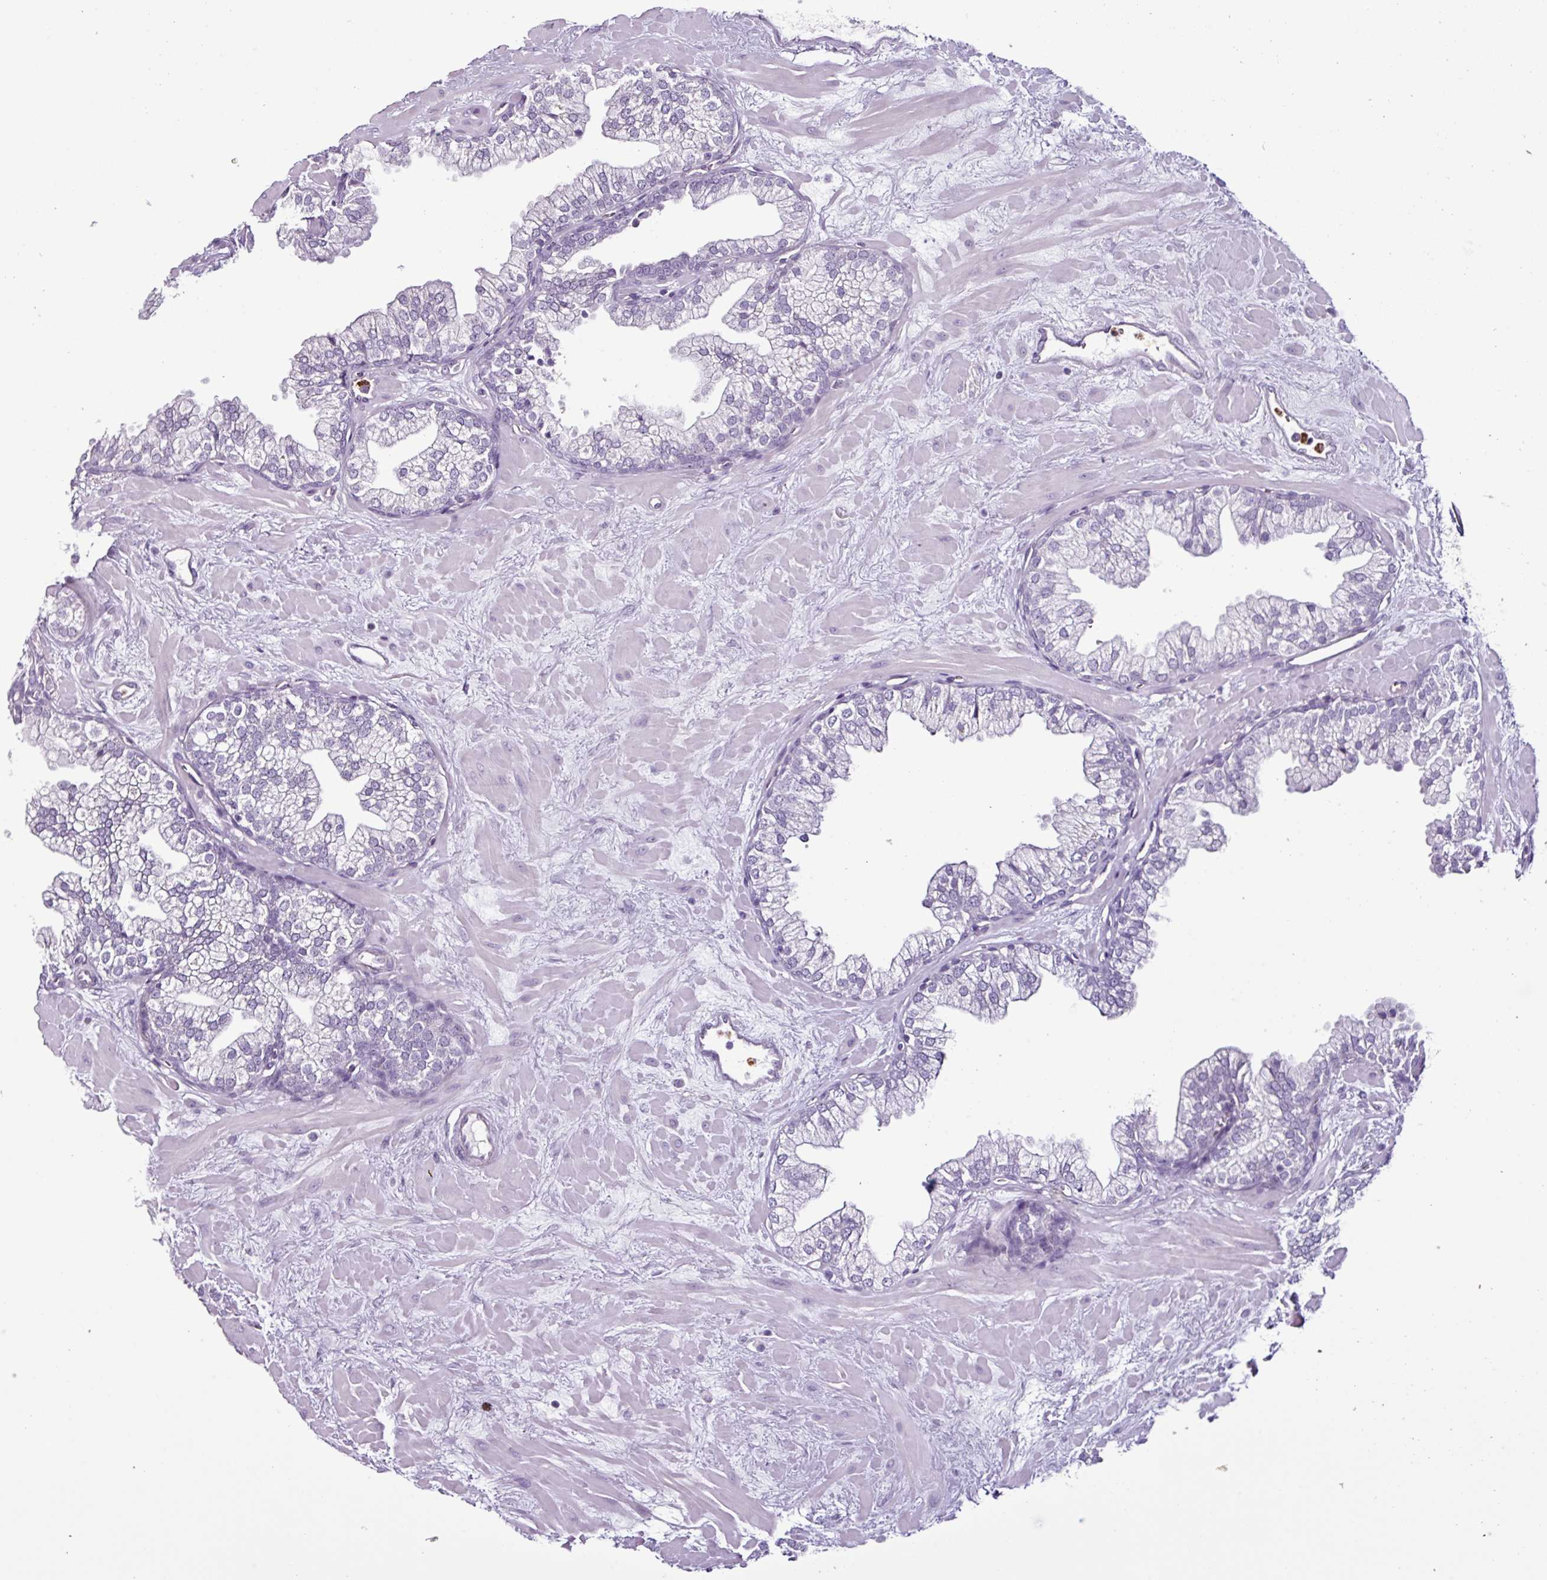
{"staining": {"intensity": "negative", "quantity": "none", "location": "none"}, "tissue": "prostate", "cell_type": "Glandular cells", "image_type": "normal", "snomed": [{"axis": "morphology", "description": "Normal tissue, NOS"}, {"axis": "topography", "description": "Prostate"}, {"axis": "topography", "description": "Peripheral nerve tissue"}], "caption": "DAB immunohistochemical staining of benign prostate exhibits no significant staining in glandular cells.", "gene": "TMEM178A", "patient": {"sex": "male", "age": 61}}